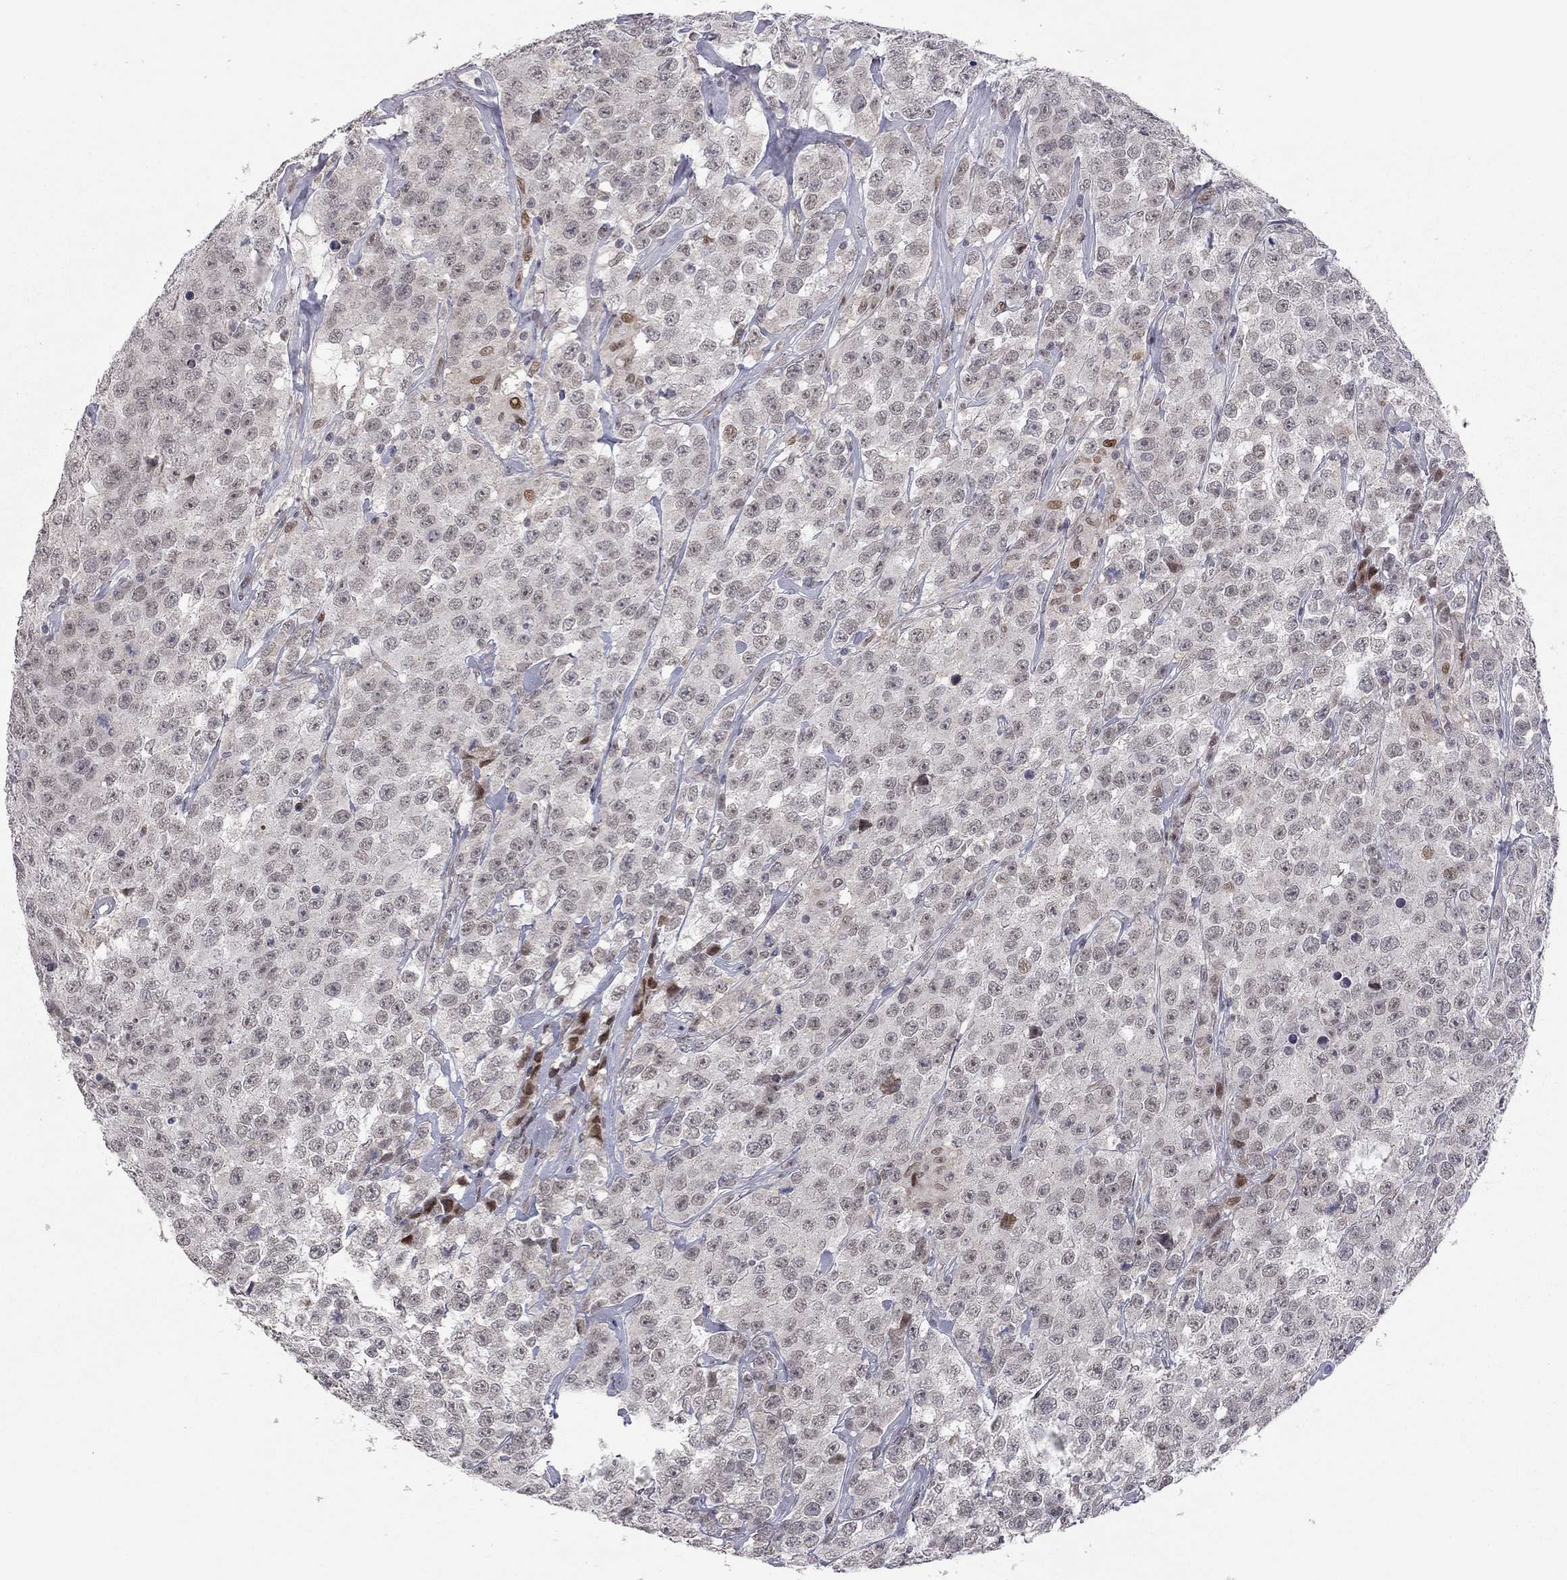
{"staining": {"intensity": "moderate", "quantity": "<25%", "location": "nuclear"}, "tissue": "testis cancer", "cell_type": "Tumor cells", "image_type": "cancer", "snomed": [{"axis": "morphology", "description": "Seminoma, NOS"}, {"axis": "topography", "description": "Testis"}], "caption": "The histopathology image exhibits staining of testis cancer (seminoma), revealing moderate nuclear protein expression (brown color) within tumor cells.", "gene": "MC3R", "patient": {"sex": "male", "age": 59}}